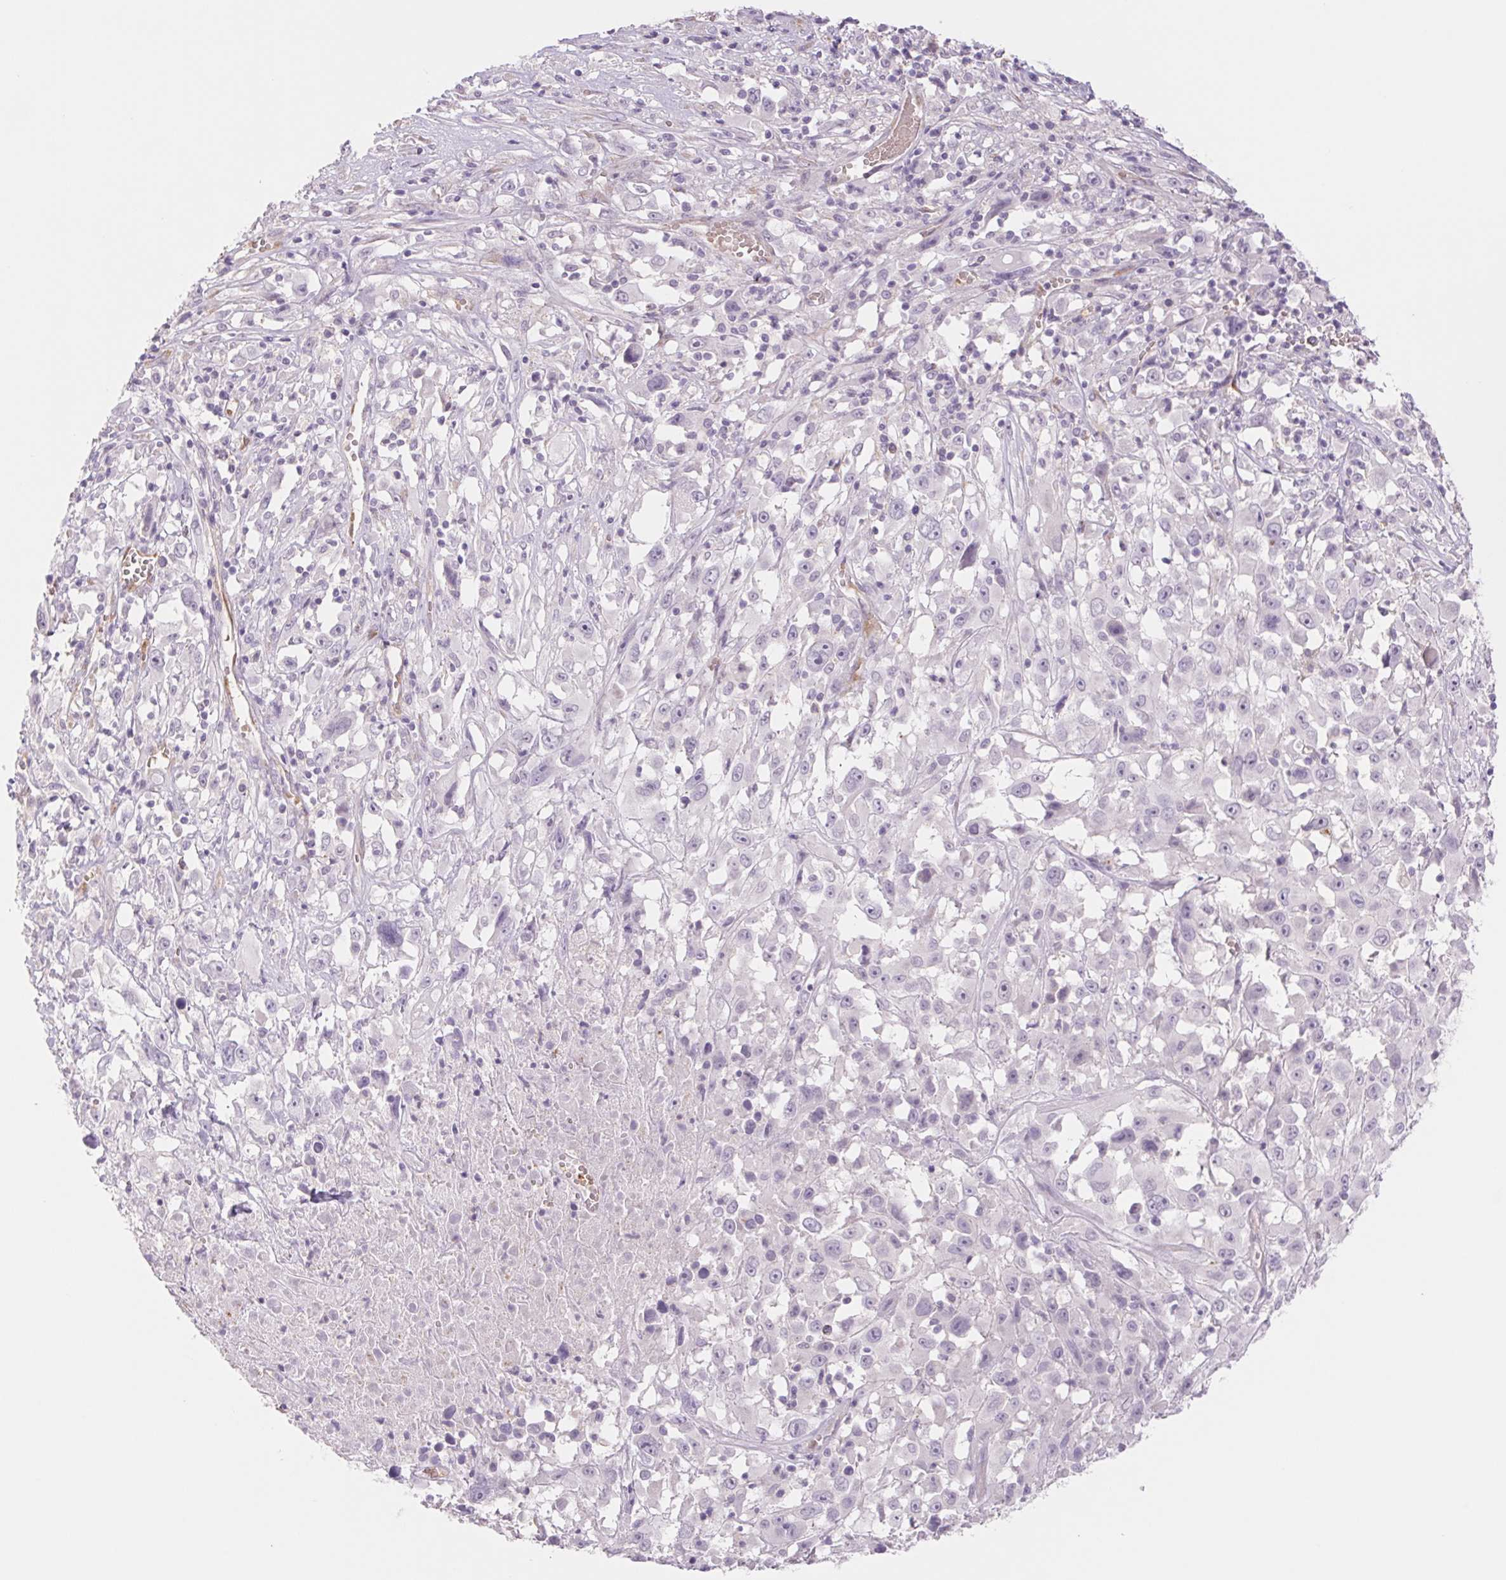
{"staining": {"intensity": "negative", "quantity": "none", "location": "none"}, "tissue": "melanoma", "cell_type": "Tumor cells", "image_type": "cancer", "snomed": [{"axis": "morphology", "description": "Malignant melanoma, Metastatic site"}, {"axis": "topography", "description": "Soft tissue"}], "caption": "Photomicrograph shows no protein staining in tumor cells of melanoma tissue. The staining was performed using DAB (3,3'-diaminobenzidine) to visualize the protein expression in brown, while the nuclei were stained in blue with hematoxylin (Magnification: 20x).", "gene": "IGFL3", "patient": {"sex": "male", "age": 50}}